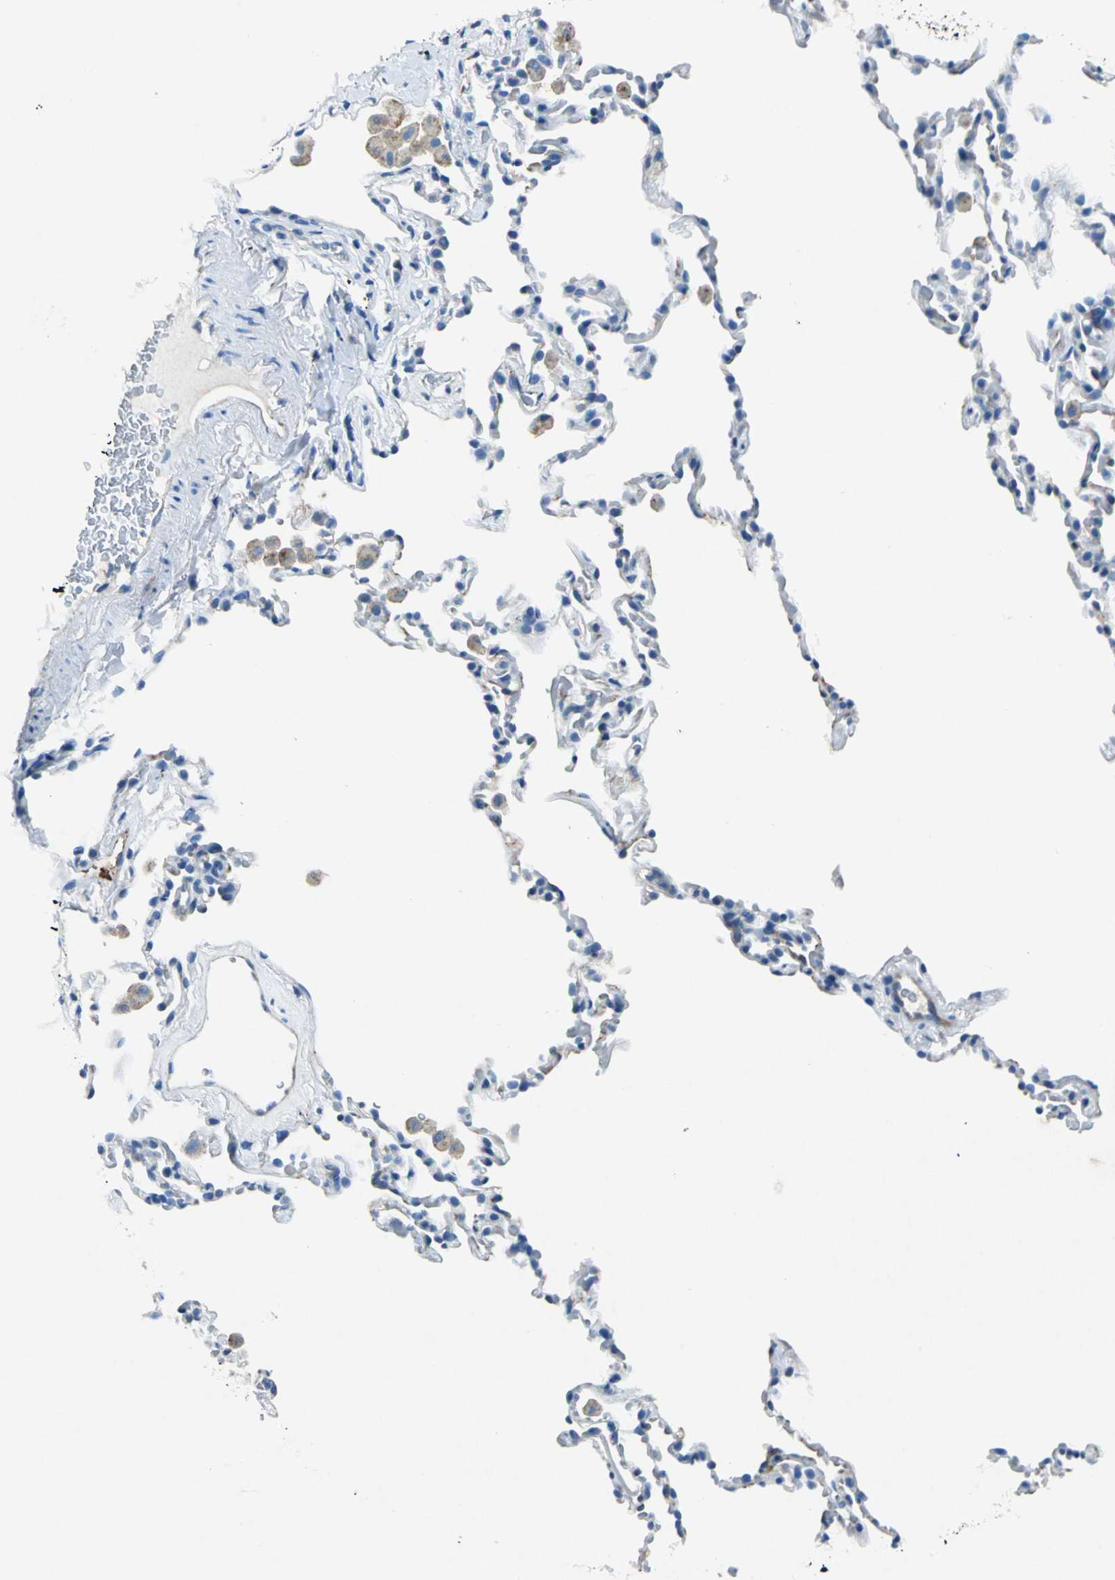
{"staining": {"intensity": "negative", "quantity": "none", "location": "none"}, "tissue": "lung", "cell_type": "Alveolar cells", "image_type": "normal", "snomed": [{"axis": "morphology", "description": "Normal tissue, NOS"}, {"axis": "morphology", "description": "Soft tissue tumor metastatic"}, {"axis": "topography", "description": "Lung"}], "caption": "Unremarkable lung was stained to show a protein in brown. There is no significant expression in alveolar cells. (DAB (3,3'-diaminobenzidine) immunohistochemistry visualized using brightfield microscopy, high magnification).", "gene": "RPS13", "patient": {"sex": "male", "age": 59}}